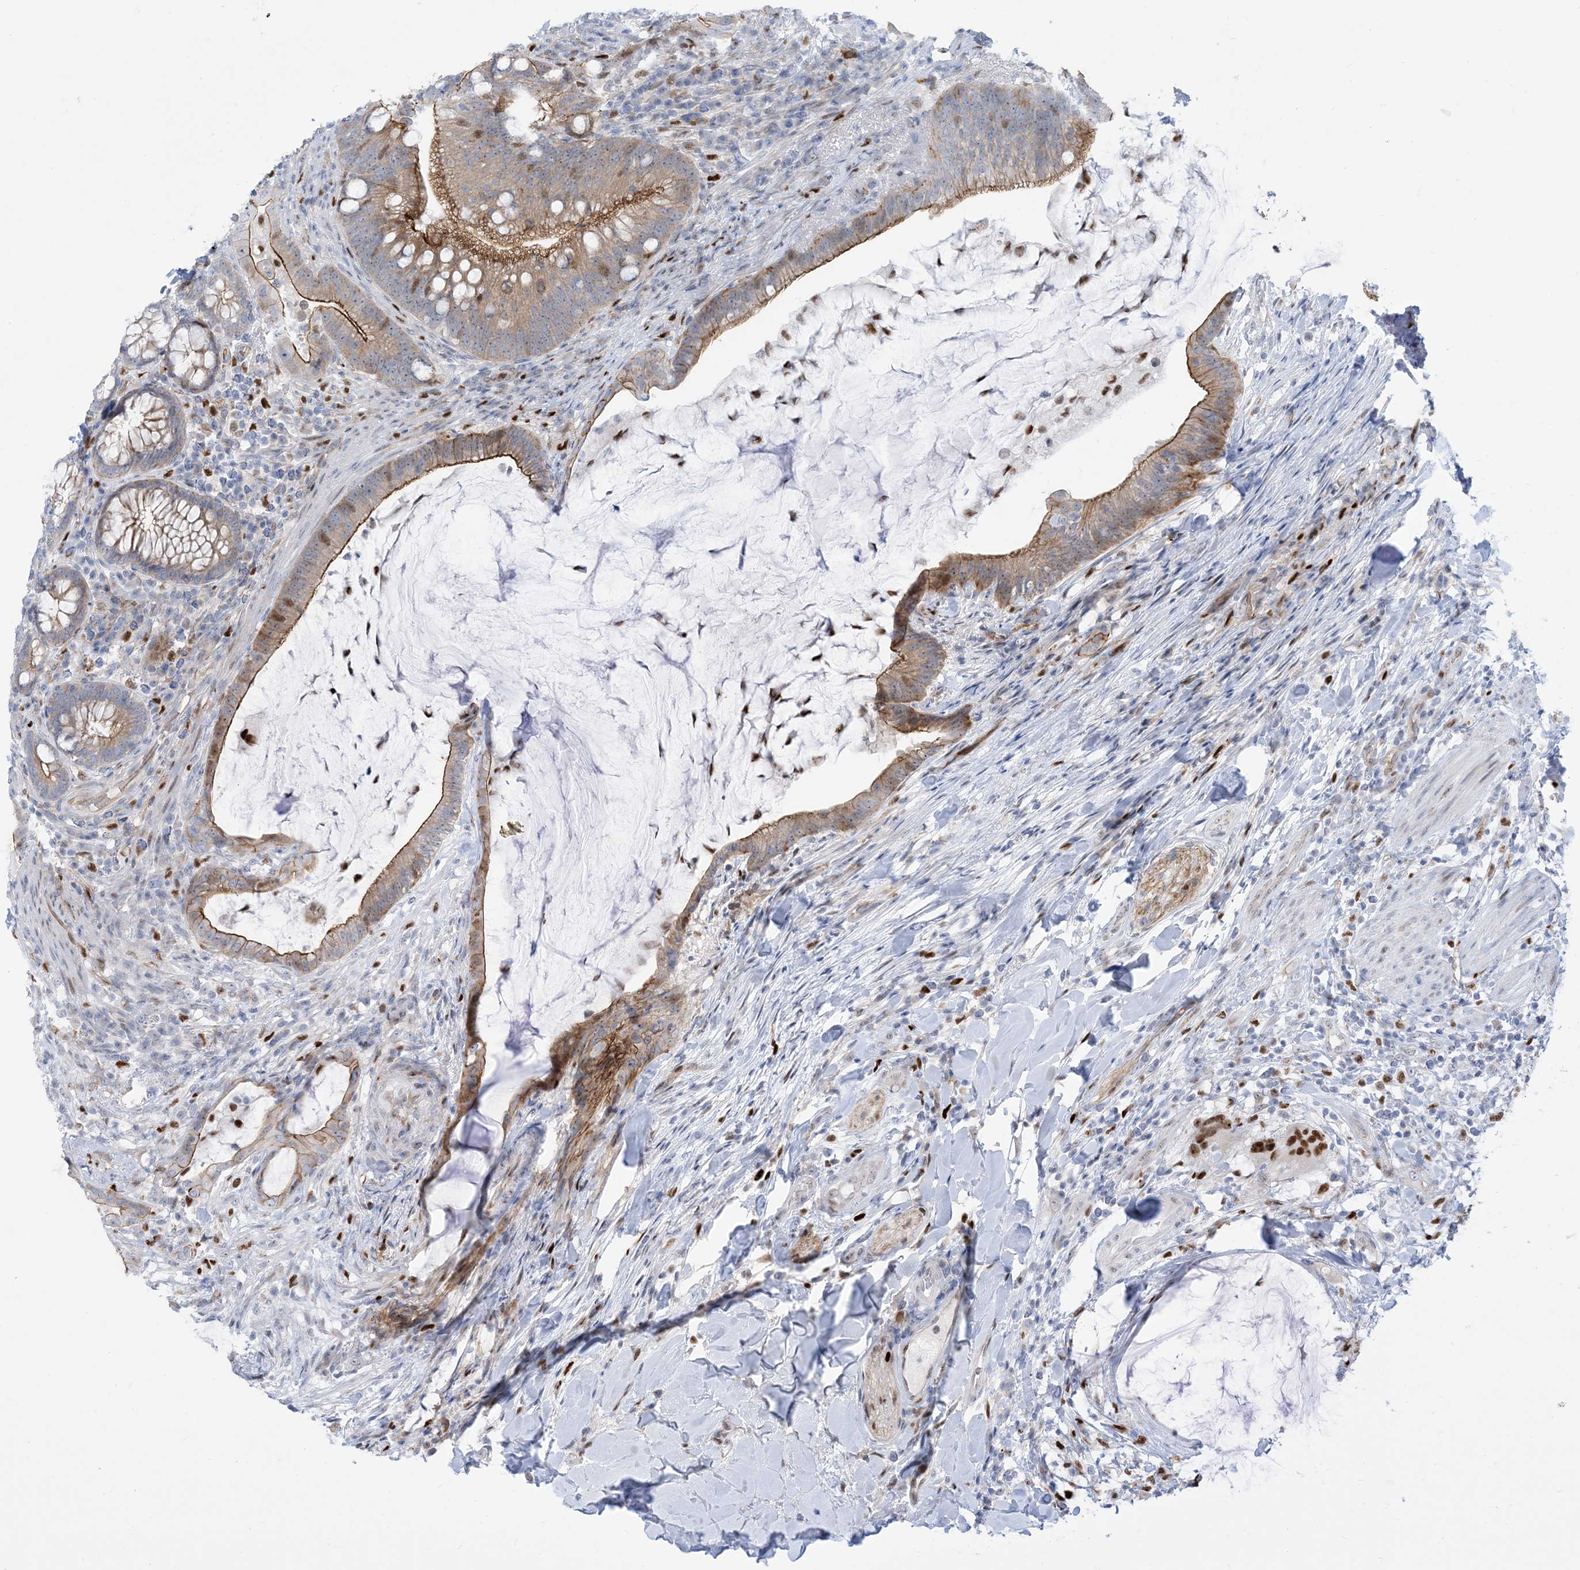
{"staining": {"intensity": "moderate", "quantity": ">75%", "location": "cytoplasmic/membranous,nuclear"}, "tissue": "colorectal cancer", "cell_type": "Tumor cells", "image_type": "cancer", "snomed": [{"axis": "morphology", "description": "Adenocarcinoma, NOS"}, {"axis": "topography", "description": "Colon"}], "caption": "Colorectal cancer (adenocarcinoma) stained with immunohistochemistry reveals moderate cytoplasmic/membranous and nuclear positivity in about >75% of tumor cells.", "gene": "MARS2", "patient": {"sex": "female", "age": 66}}